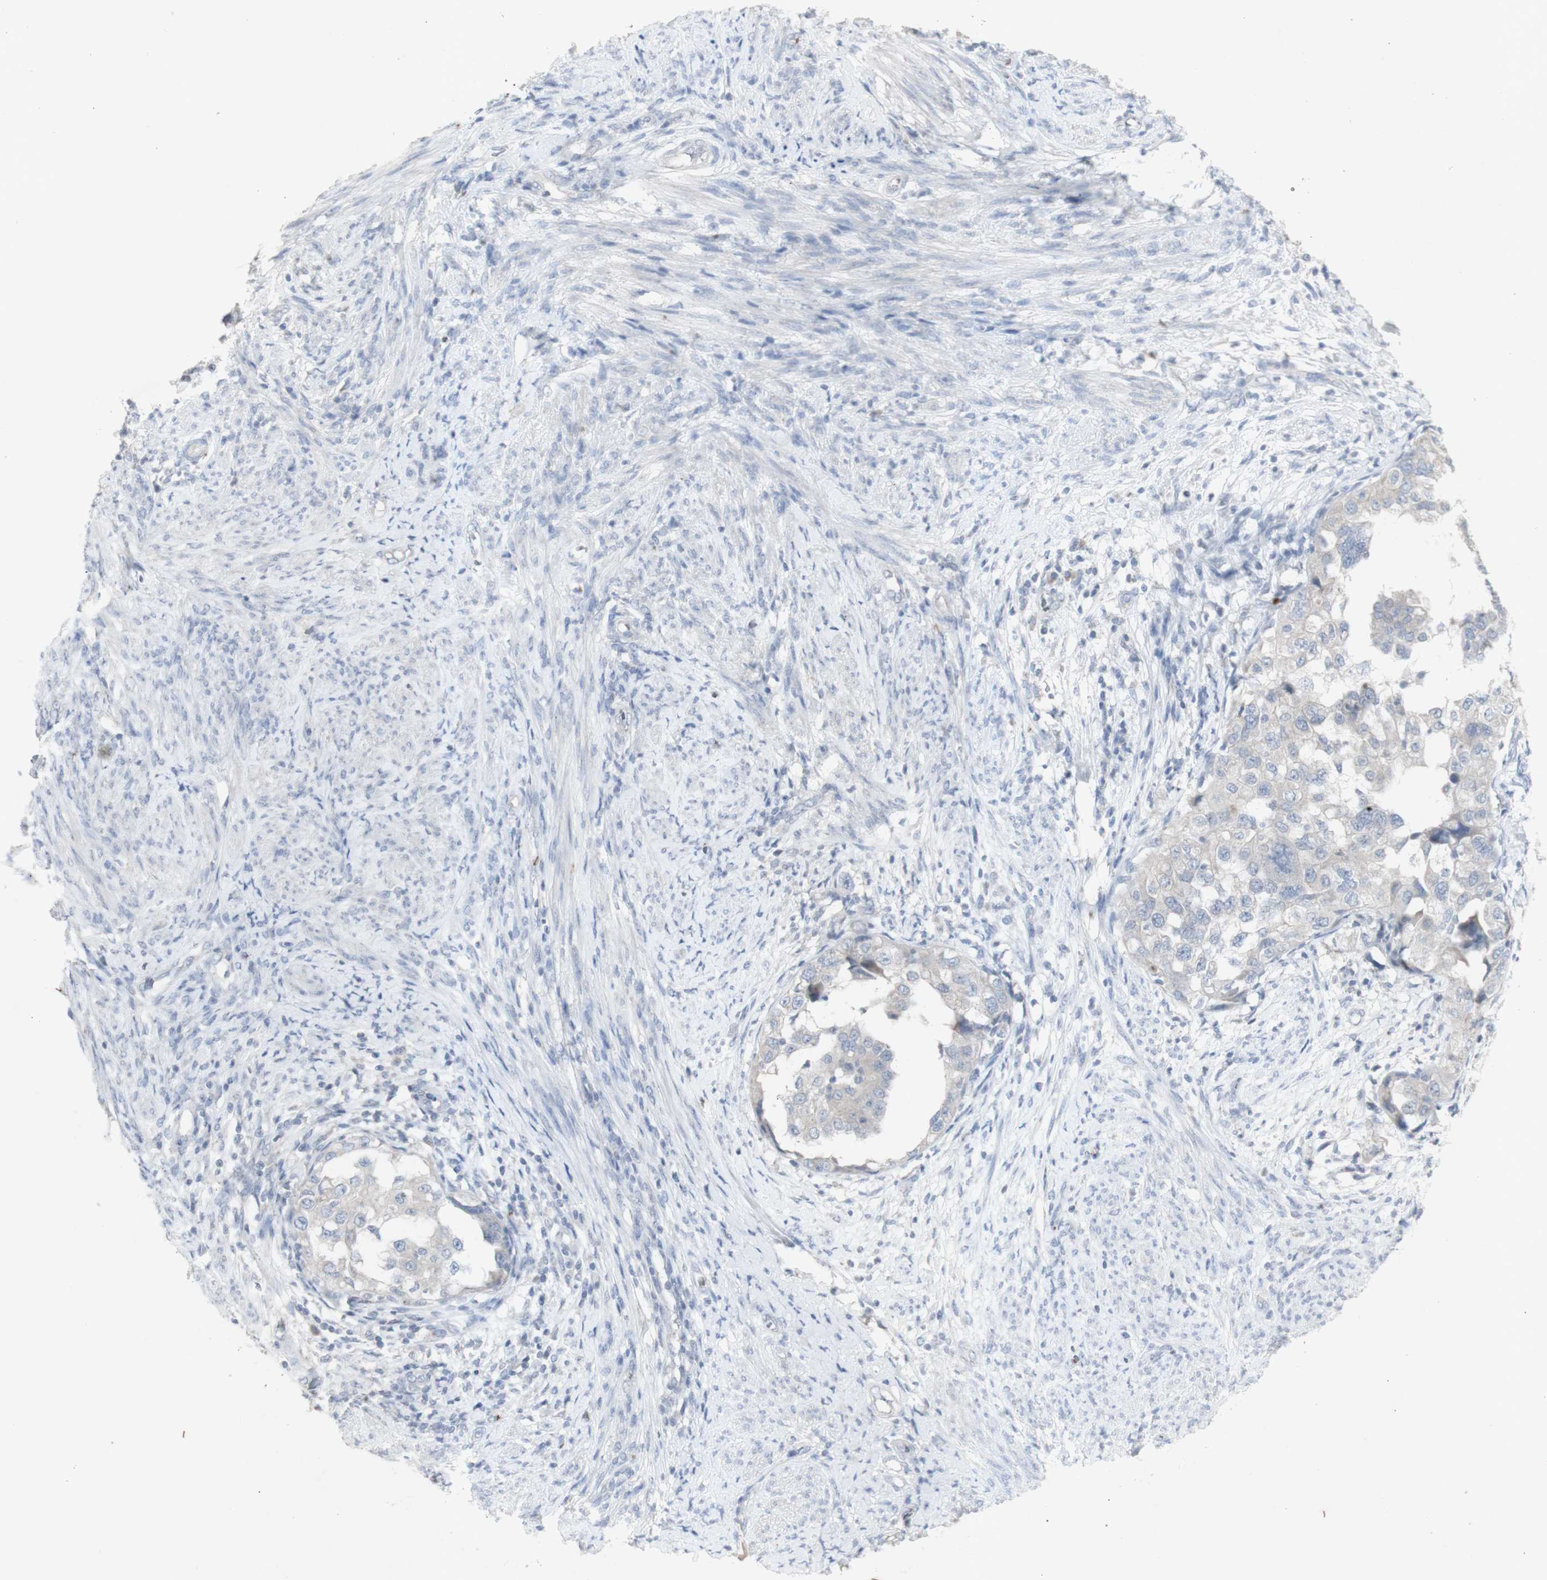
{"staining": {"intensity": "weak", "quantity": ">75%", "location": "cytoplasmic/membranous"}, "tissue": "endometrial cancer", "cell_type": "Tumor cells", "image_type": "cancer", "snomed": [{"axis": "morphology", "description": "Adenocarcinoma, NOS"}, {"axis": "topography", "description": "Endometrium"}], "caption": "Immunohistochemical staining of human endometrial adenocarcinoma displays weak cytoplasmic/membranous protein staining in about >75% of tumor cells.", "gene": "INS", "patient": {"sex": "female", "age": 85}}